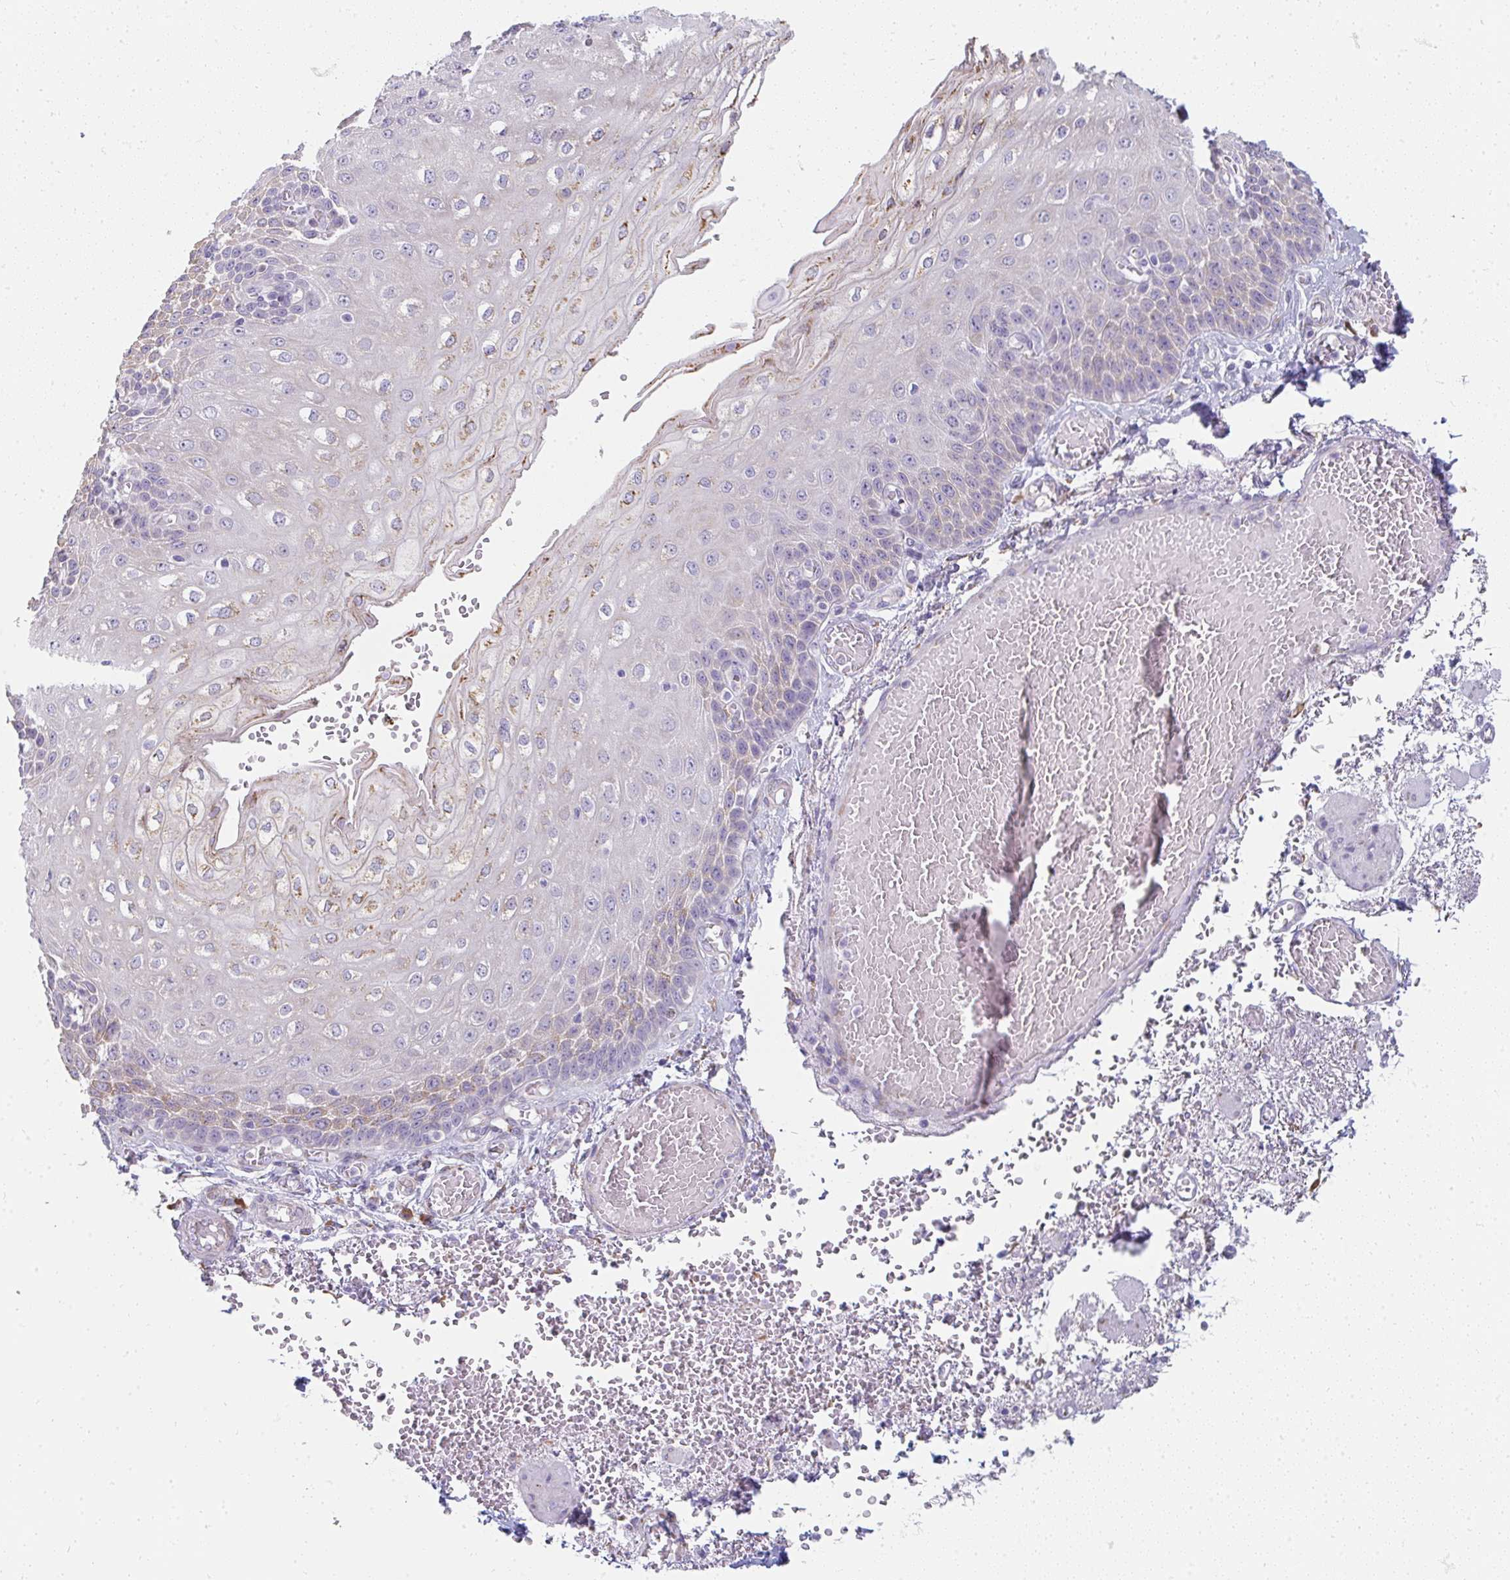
{"staining": {"intensity": "weak", "quantity": "25%-75%", "location": "cytoplasmic/membranous"}, "tissue": "esophagus", "cell_type": "Squamous epithelial cells", "image_type": "normal", "snomed": [{"axis": "morphology", "description": "Normal tissue, NOS"}, {"axis": "morphology", "description": "Adenocarcinoma, NOS"}, {"axis": "topography", "description": "Esophagus"}], "caption": "High-magnification brightfield microscopy of normal esophagus stained with DAB (brown) and counterstained with hematoxylin (blue). squamous epithelial cells exhibit weak cytoplasmic/membranous expression is seen in about25%-75% of cells. (DAB IHC with brightfield microscopy, high magnification).", "gene": "SHROOM1", "patient": {"sex": "male", "age": 81}}